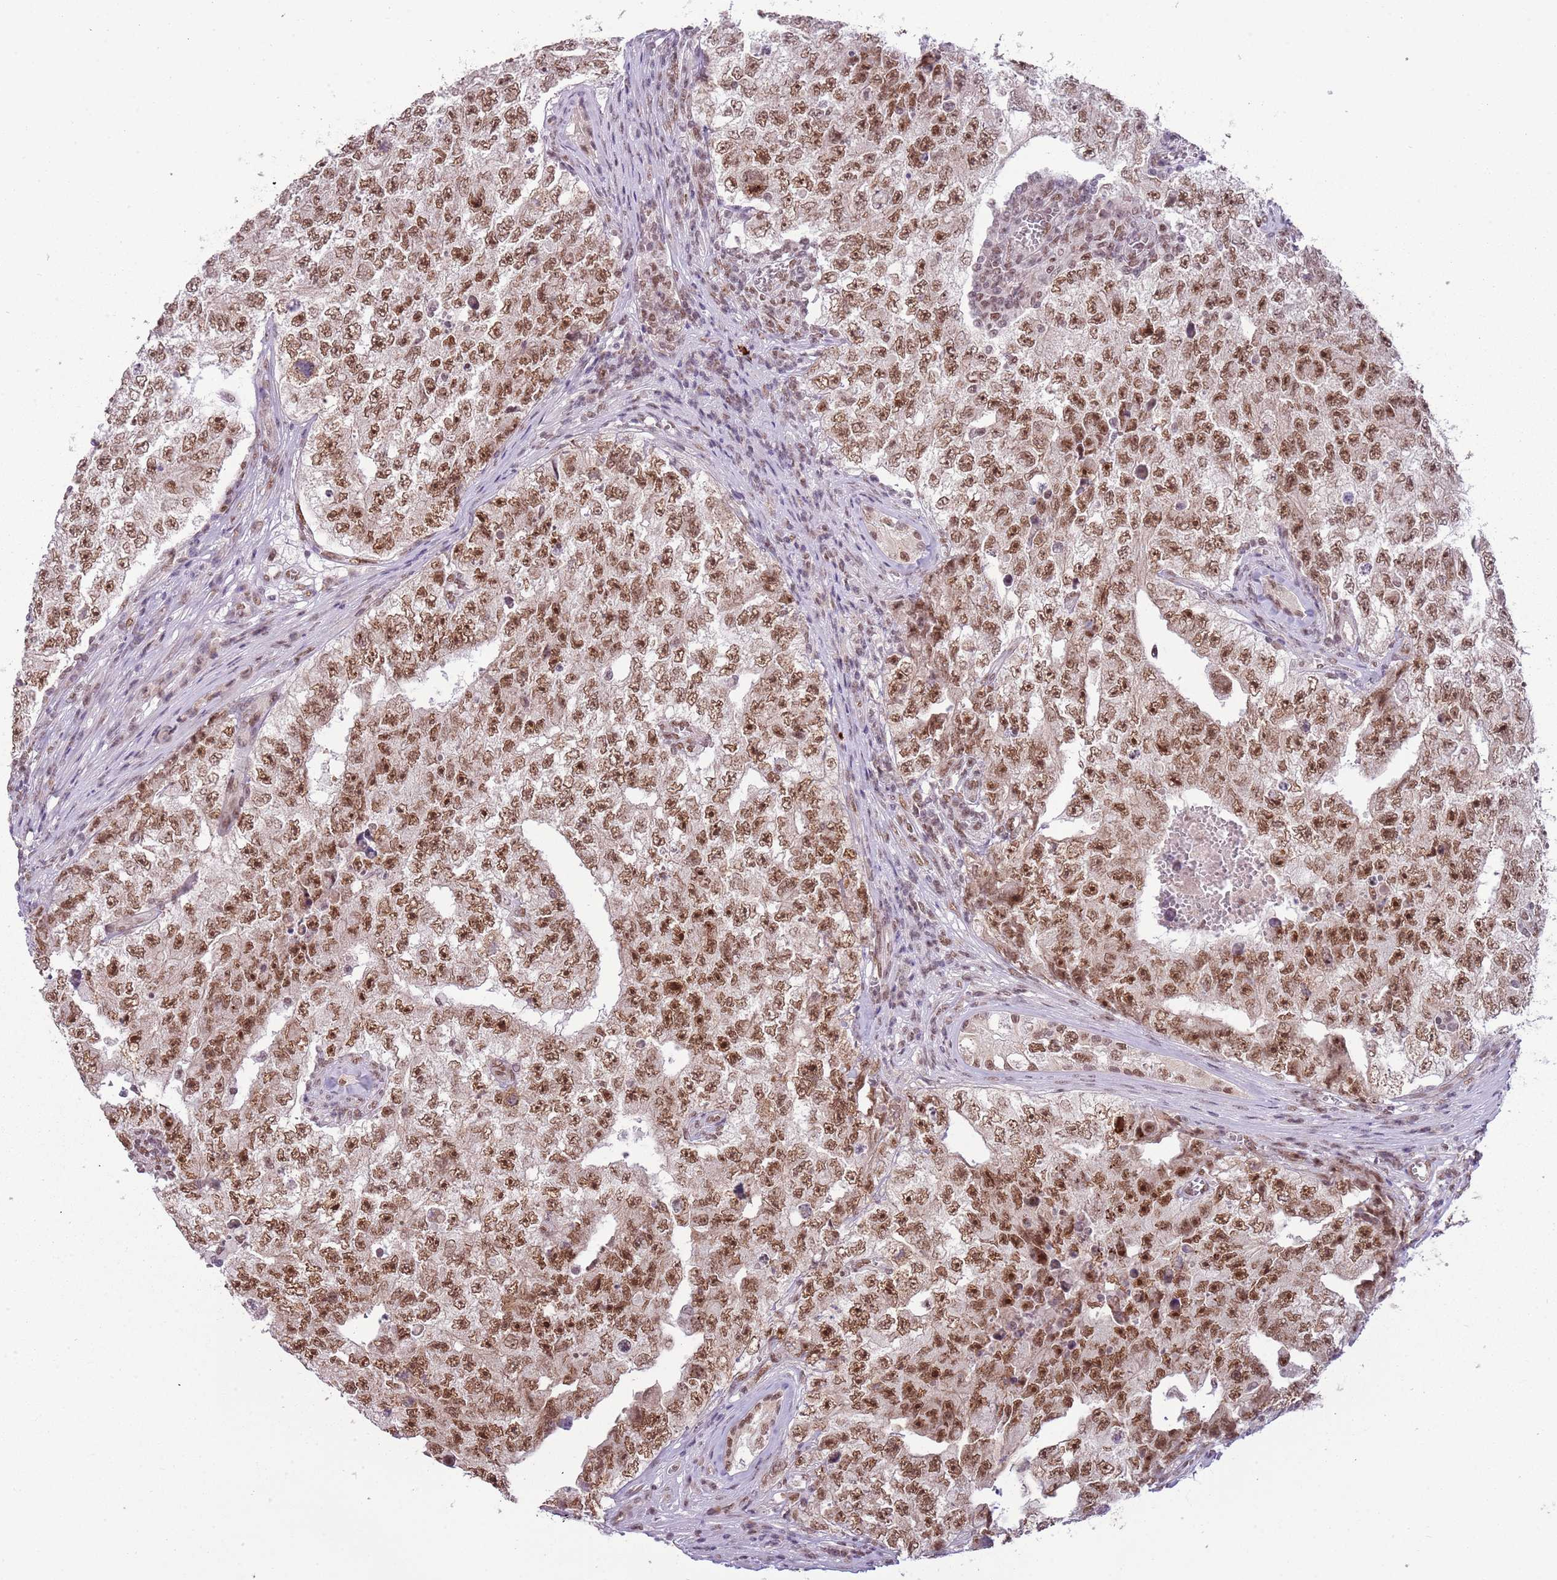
{"staining": {"intensity": "moderate", "quantity": ">75%", "location": "nuclear"}, "tissue": "testis cancer", "cell_type": "Tumor cells", "image_type": "cancer", "snomed": [{"axis": "morphology", "description": "Carcinoma, Embryonal, NOS"}, {"axis": "topography", "description": "Testis"}], "caption": "Embryonal carcinoma (testis) was stained to show a protein in brown. There is medium levels of moderate nuclear positivity in about >75% of tumor cells.", "gene": "FAM120AOS", "patient": {"sex": "male", "age": 17}}